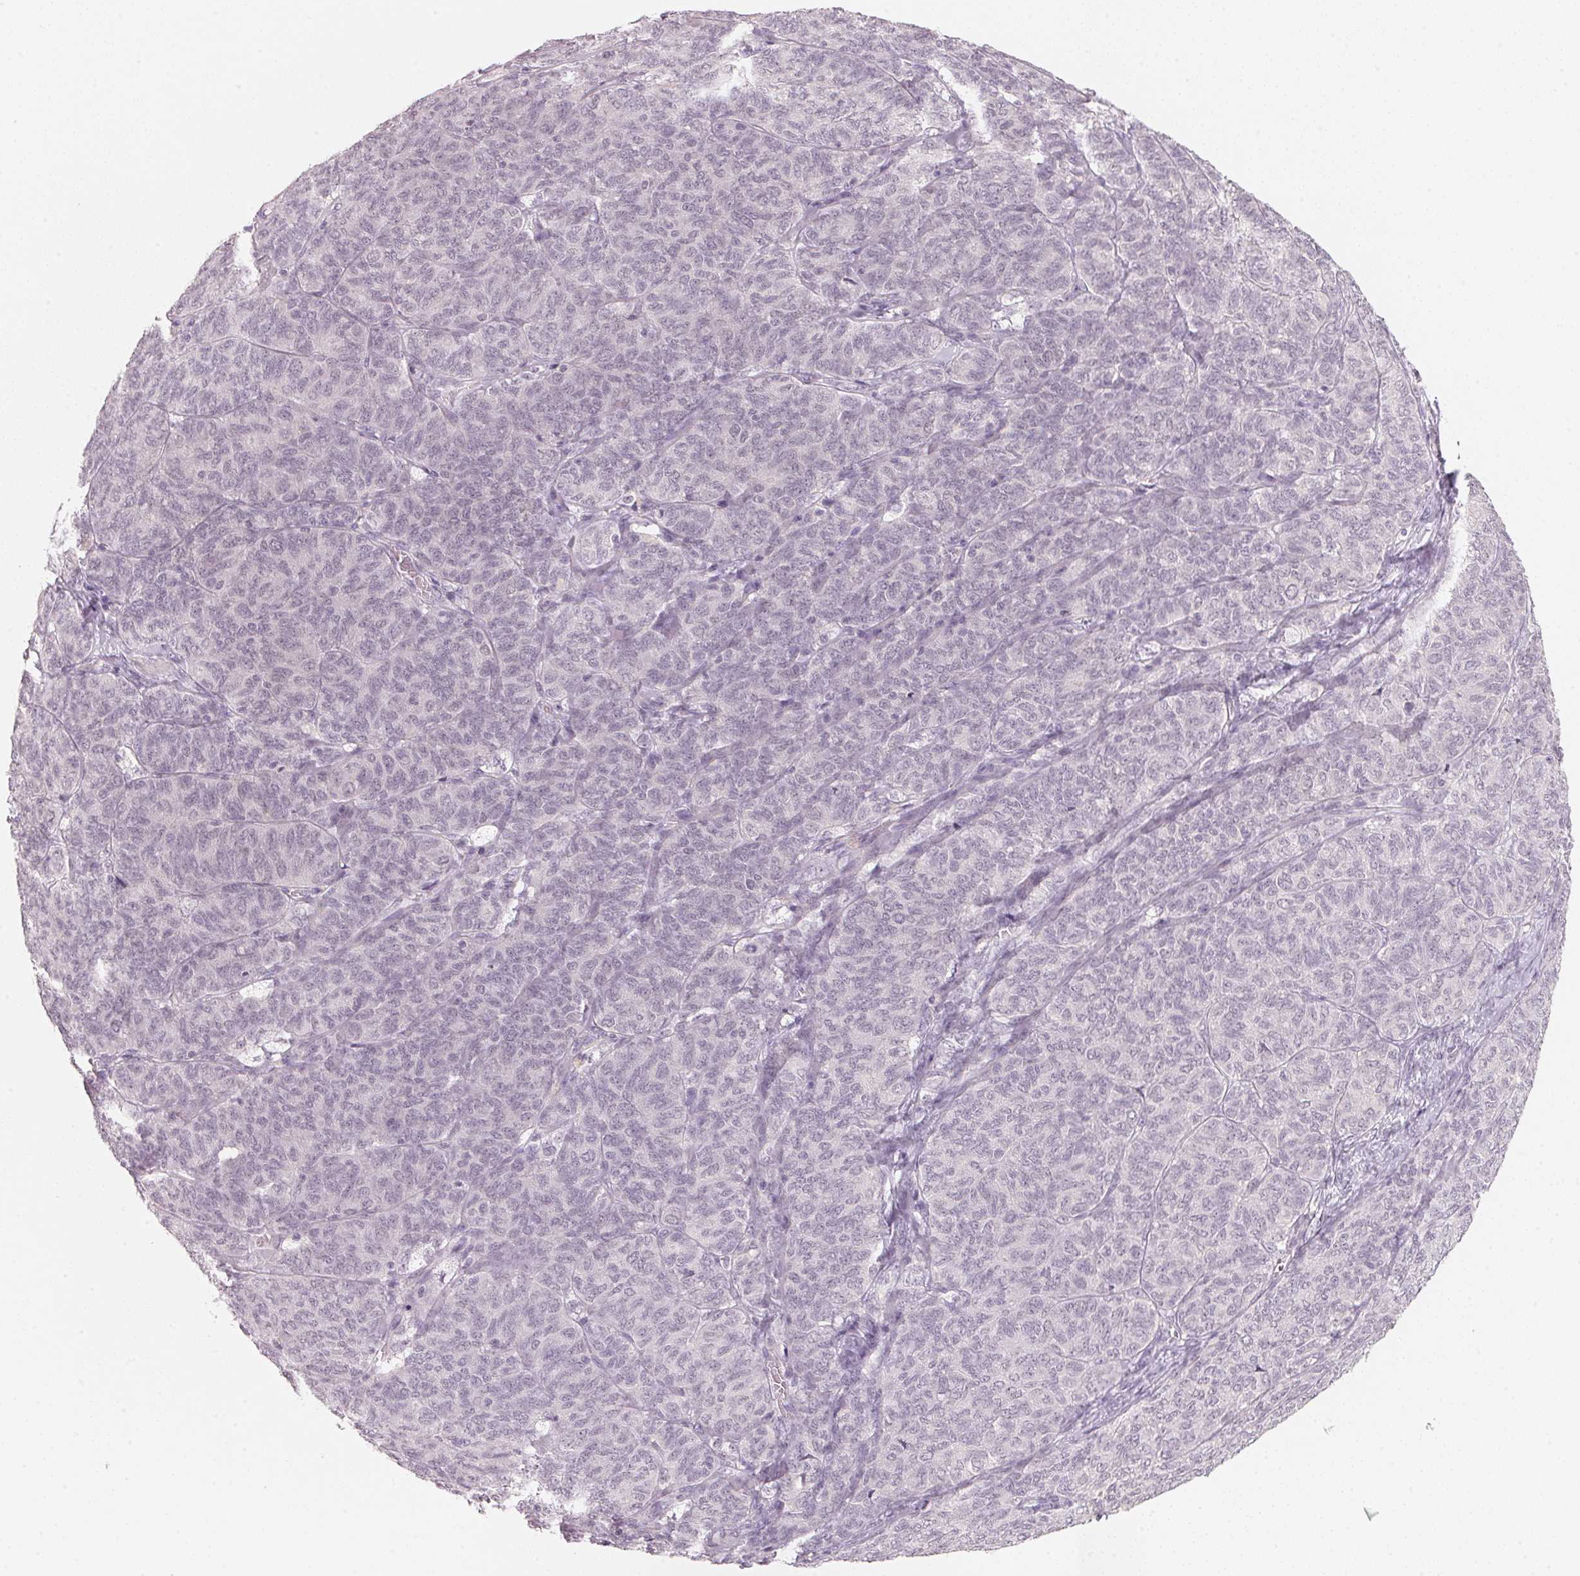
{"staining": {"intensity": "negative", "quantity": "none", "location": "none"}, "tissue": "ovarian cancer", "cell_type": "Tumor cells", "image_type": "cancer", "snomed": [{"axis": "morphology", "description": "Carcinoma, endometroid"}, {"axis": "topography", "description": "Ovary"}], "caption": "This is an IHC histopathology image of human endometroid carcinoma (ovarian). There is no positivity in tumor cells.", "gene": "ANKRD31", "patient": {"sex": "female", "age": 80}}